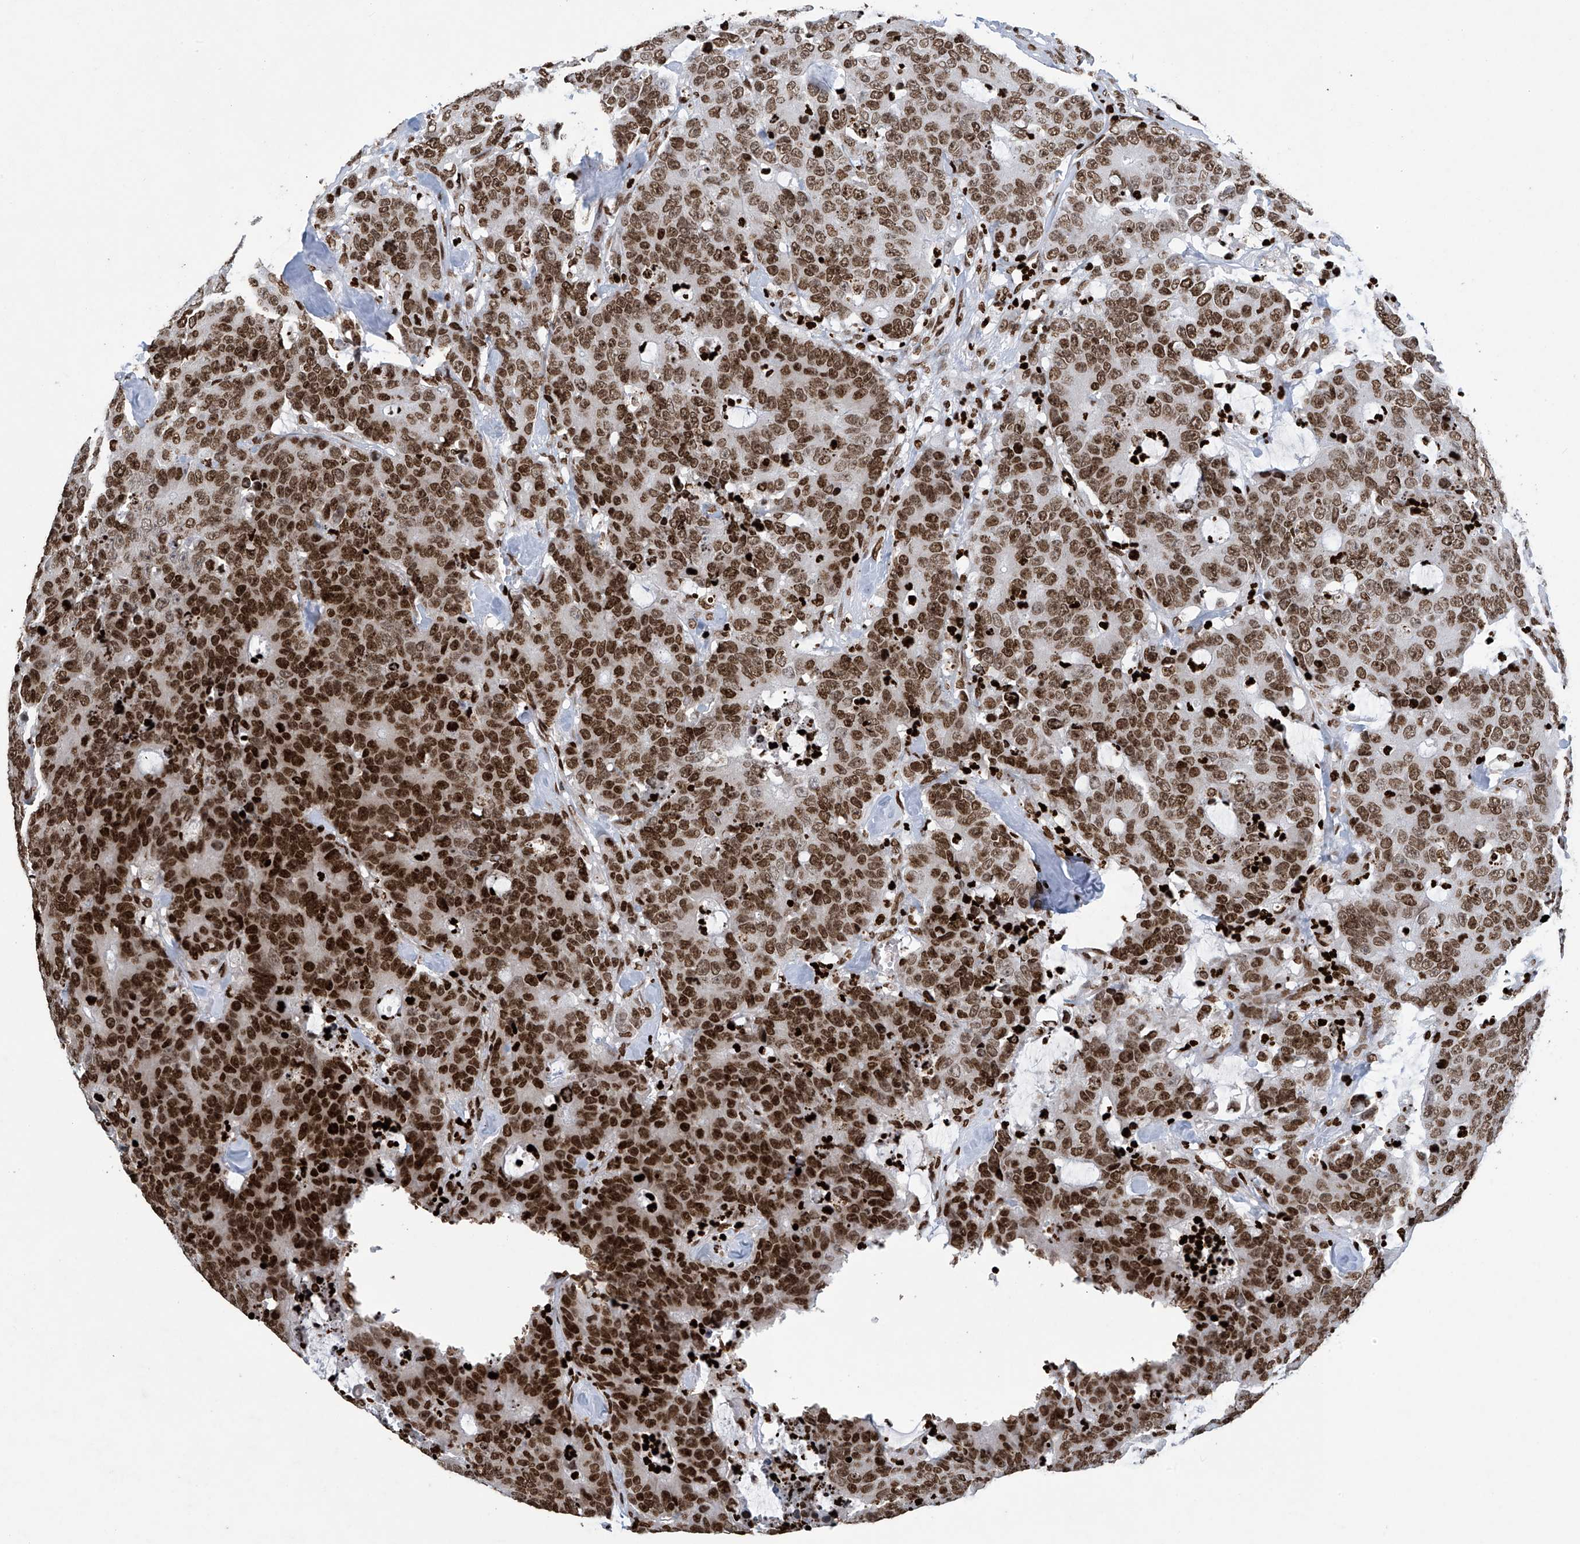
{"staining": {"intensity": "moderate", "quantity": ">75%", "location": "nuclear"}, "tissue": "colorectal cancer", "cell_type": "Tumor cells", "image_type": "cancer", "snomed": [{"axis": "morphology", "description": "Adenocarcinoma, NOS"}, {"axis": "topography", "description": "Colon"}], "caption": "A photomicrograph of colorectal cancer (adenocarcinoma) stained for a protein exhibits moderate nuclear brown staining in tumor cells.", "gene": "H4C16", "patient": {"sex": "female", "age": 86}}